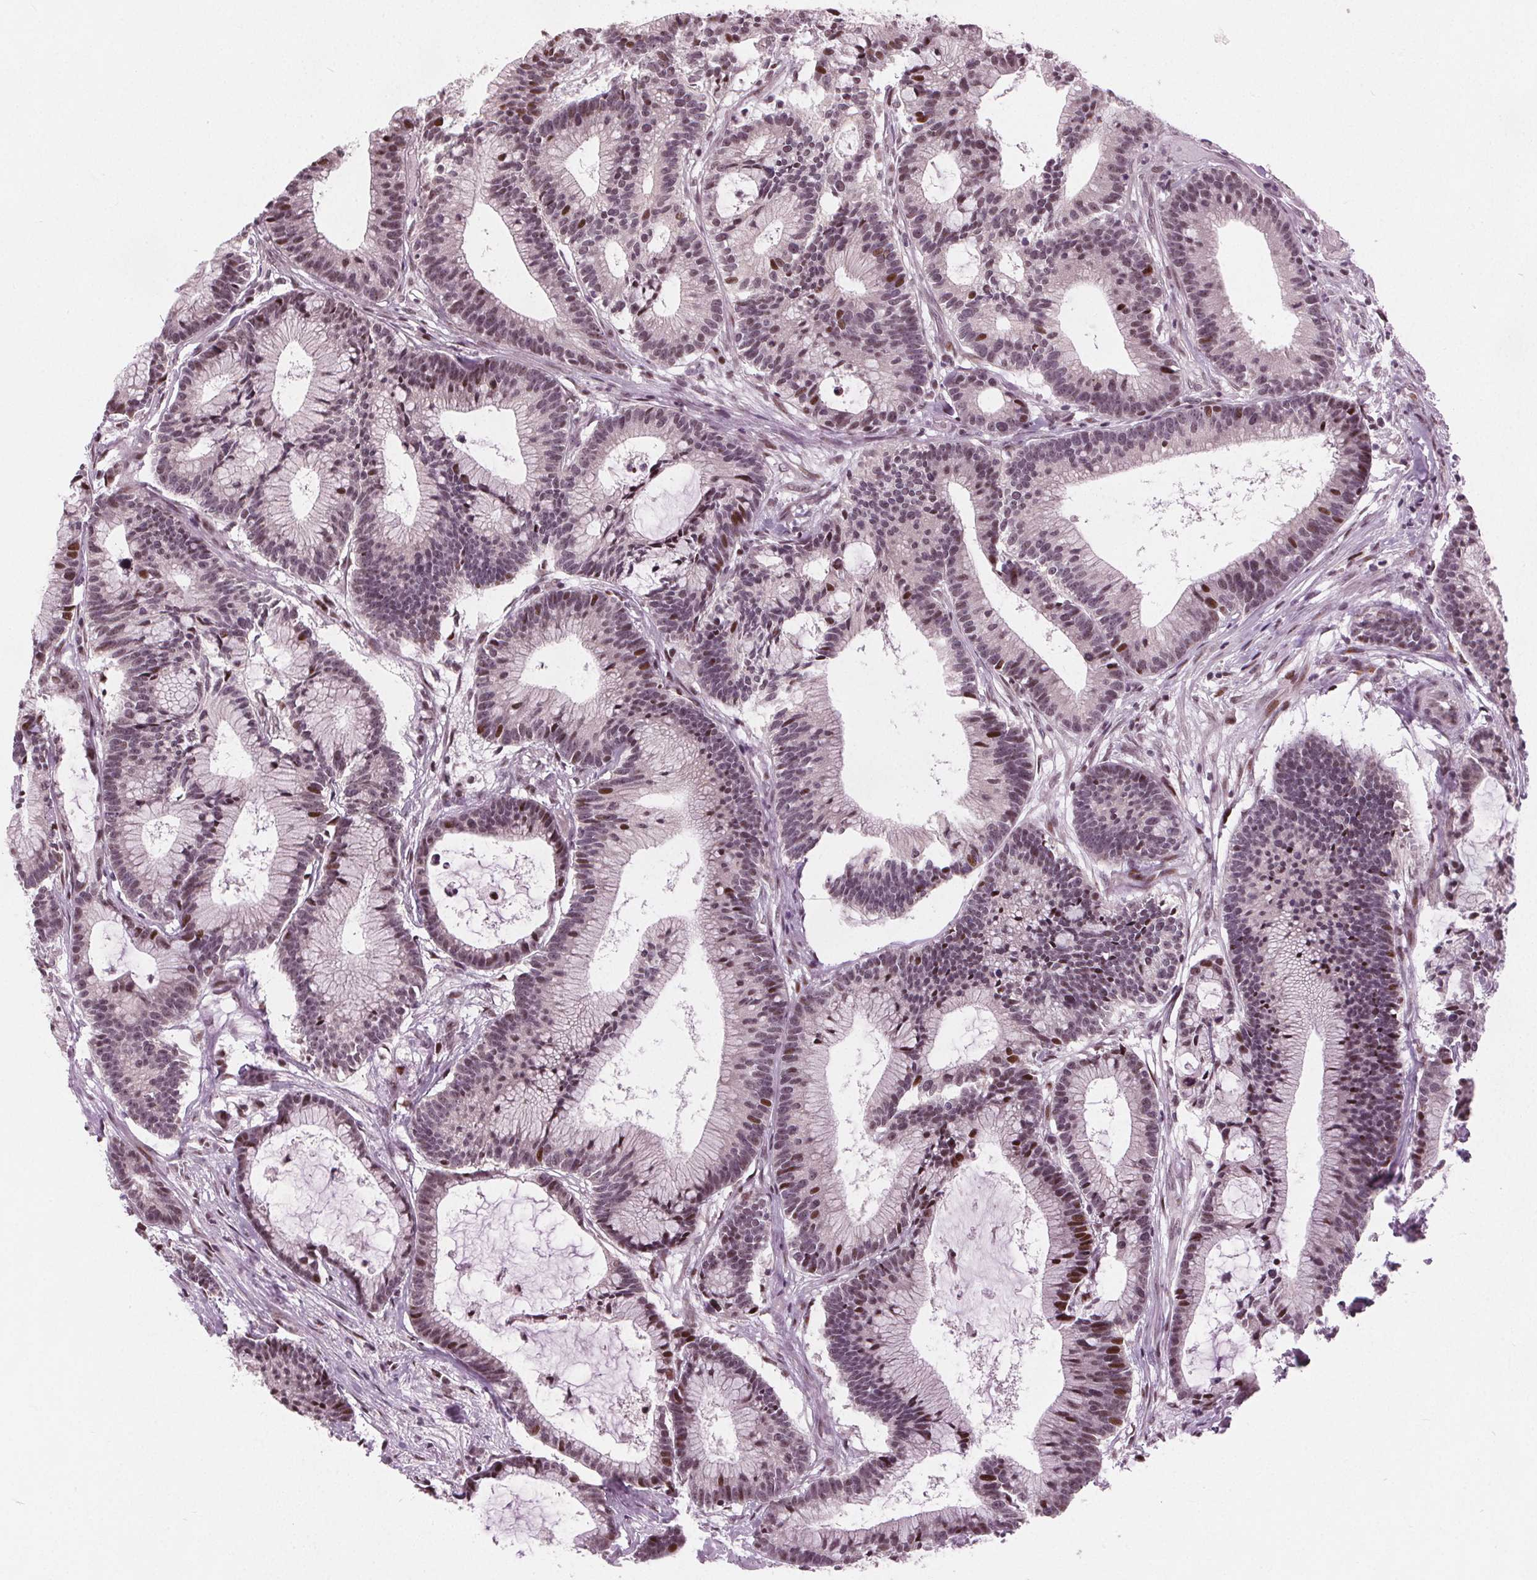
{"staining": {"intensity": "moderate", "quantity": ">75%", "location": "nuclear"}, "tissue": "colorectal cancer", "cell_type": "Tumor cells", "image_type": "cancer", "snomed": [{"axis": "morphology", "description": "Adenocarcinoma, NOS"}, {"axis": "topography", "description": "Colon"}], "caption": "Tumor cells exhibit medium levels of moderate nuclear expression in about >75% of cells in colorectal cancer (adenocarcinoma). (Brightfield microscopy of DAB IHC at high magnification).", "gene": "TTC34", "patient": {"sex": "female", "age": 78}}